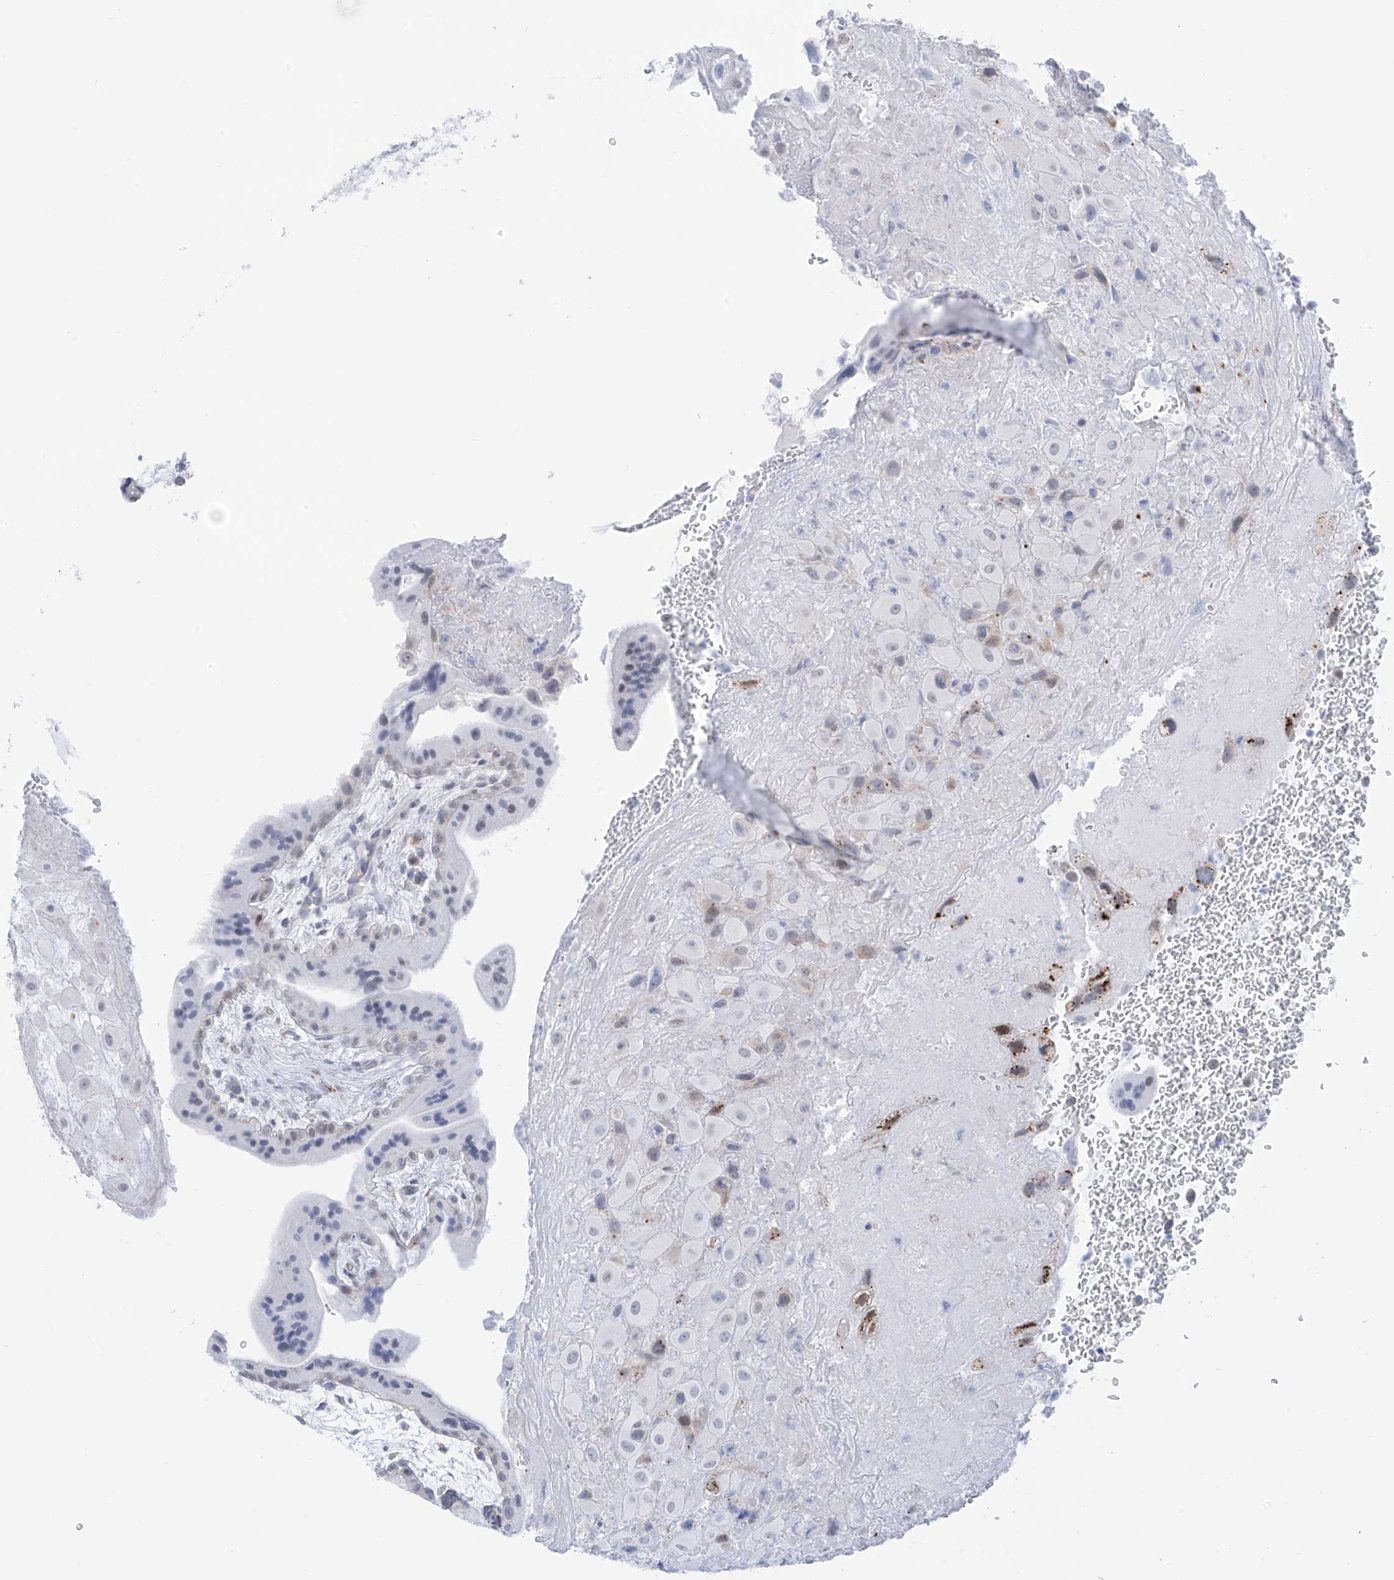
{"staining": {"intensity": "negative", "quantity": "none", "location": "none"}, "tissue": "placenta", "cell_type": "Decidual cells", "image_type": "normal", "snomed": [{"axis": "morphology", "description": "Normal tissue, NOS"}, {"axis": "topography", "description": "Placenta"}], "caption": "Decidual cells show no significant expression in benign placenta. The staining was performed using DAB to visualize the protein expression in brown, while the nuclei were stained in blue with hematoxylin (Magnification: 20x).", "gene": "PSPH", "patient": {"sex": "female", "age": 35}}